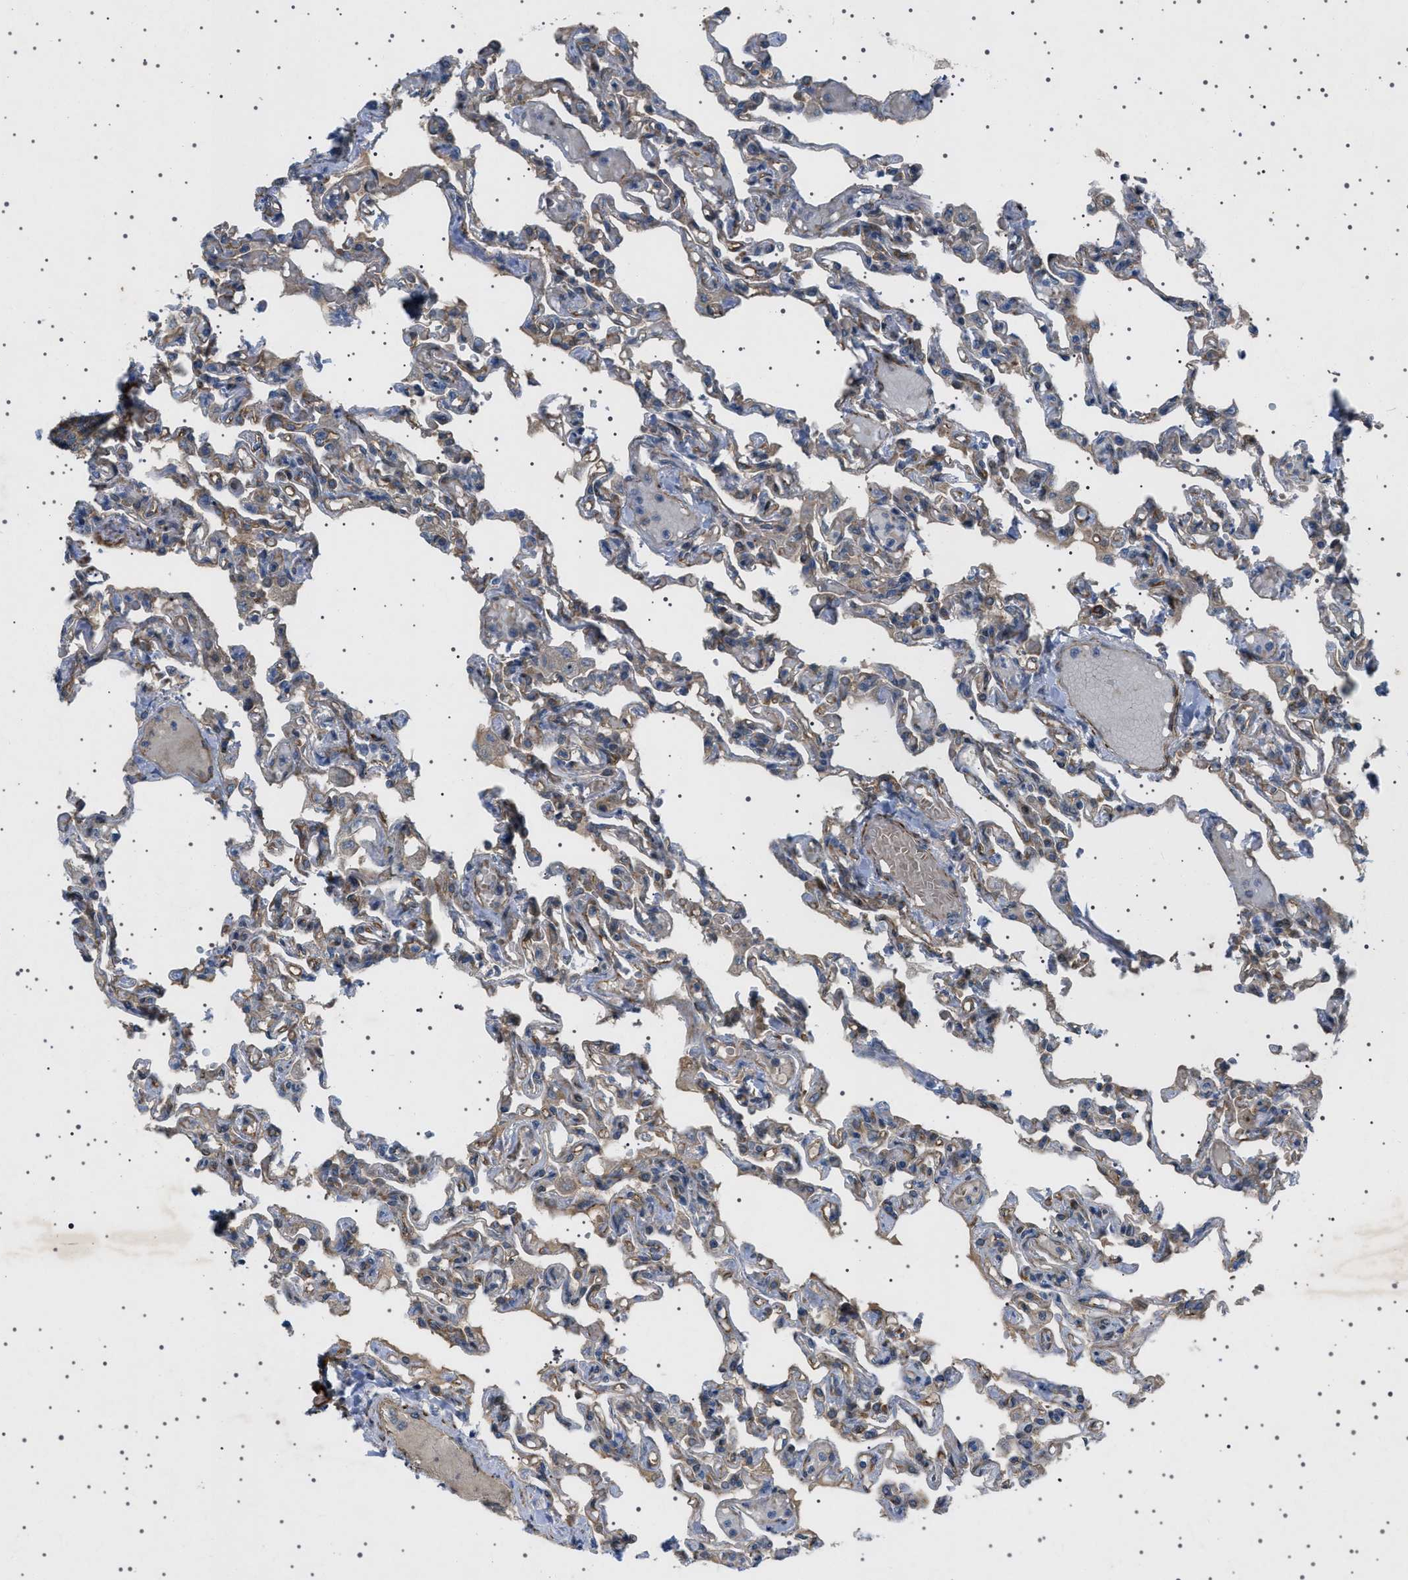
{"staining": {"intensity": "moderate", "quantity": "<25%", "location": "cytoplasmic/membranous"}, "tissue": "lung", "cell_type": "Alveolar cells", "image_type": "normal", "snomed": [{"axis": "morphology", "description": "Normal tissue, NOS"}, {"axis": "topography", "description": "Lung"}], "caption": "The image displays staining of benign lung, revealing moderate cytoplasmic/membranous protein positivity (brown color) within alveolar cells.", "gene": "CCDC186", "patient": {"sex": "male", "age": 21}}